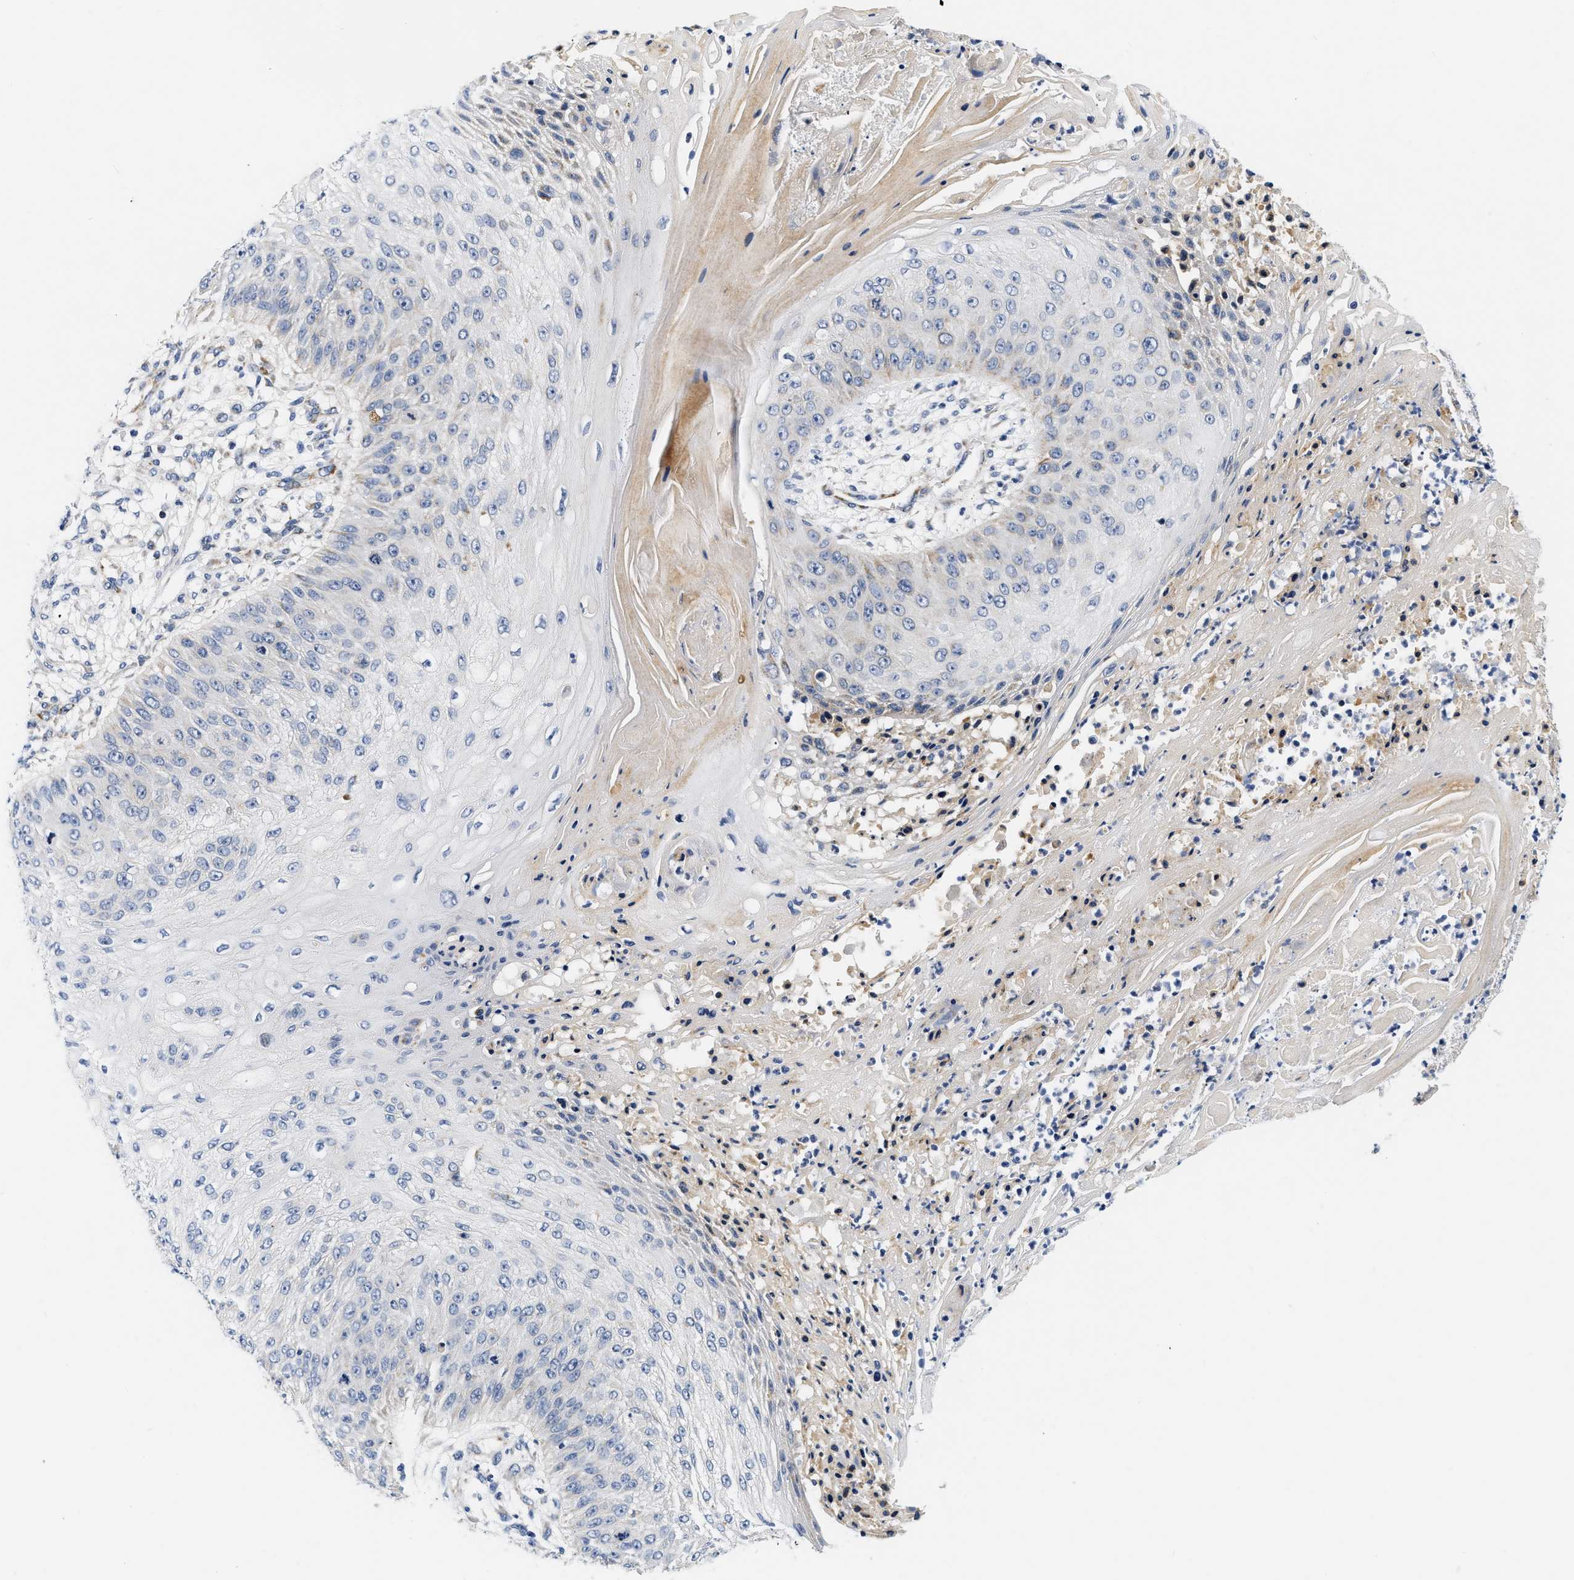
{"staining": {"intensity": "negative", "quantity": "none", "location": "none"}, "tissue": "skin cancer", "cell_type": "Tumor cells", "image_type": "cancer", "snomed": [{"axis": "morphology", "description": "Squamous cell carcinoma, NOS"}, {"axis": "topography", "description": "Skin"}], "caption": "A high-resolution histopathology image shows immunohistochemistry staining of skin cancer (squamous cell carcinoma), which reveals no significant expression in tumor cells.", "gene": "PDP1", "patient": {"sex": "female", "age": 80}}